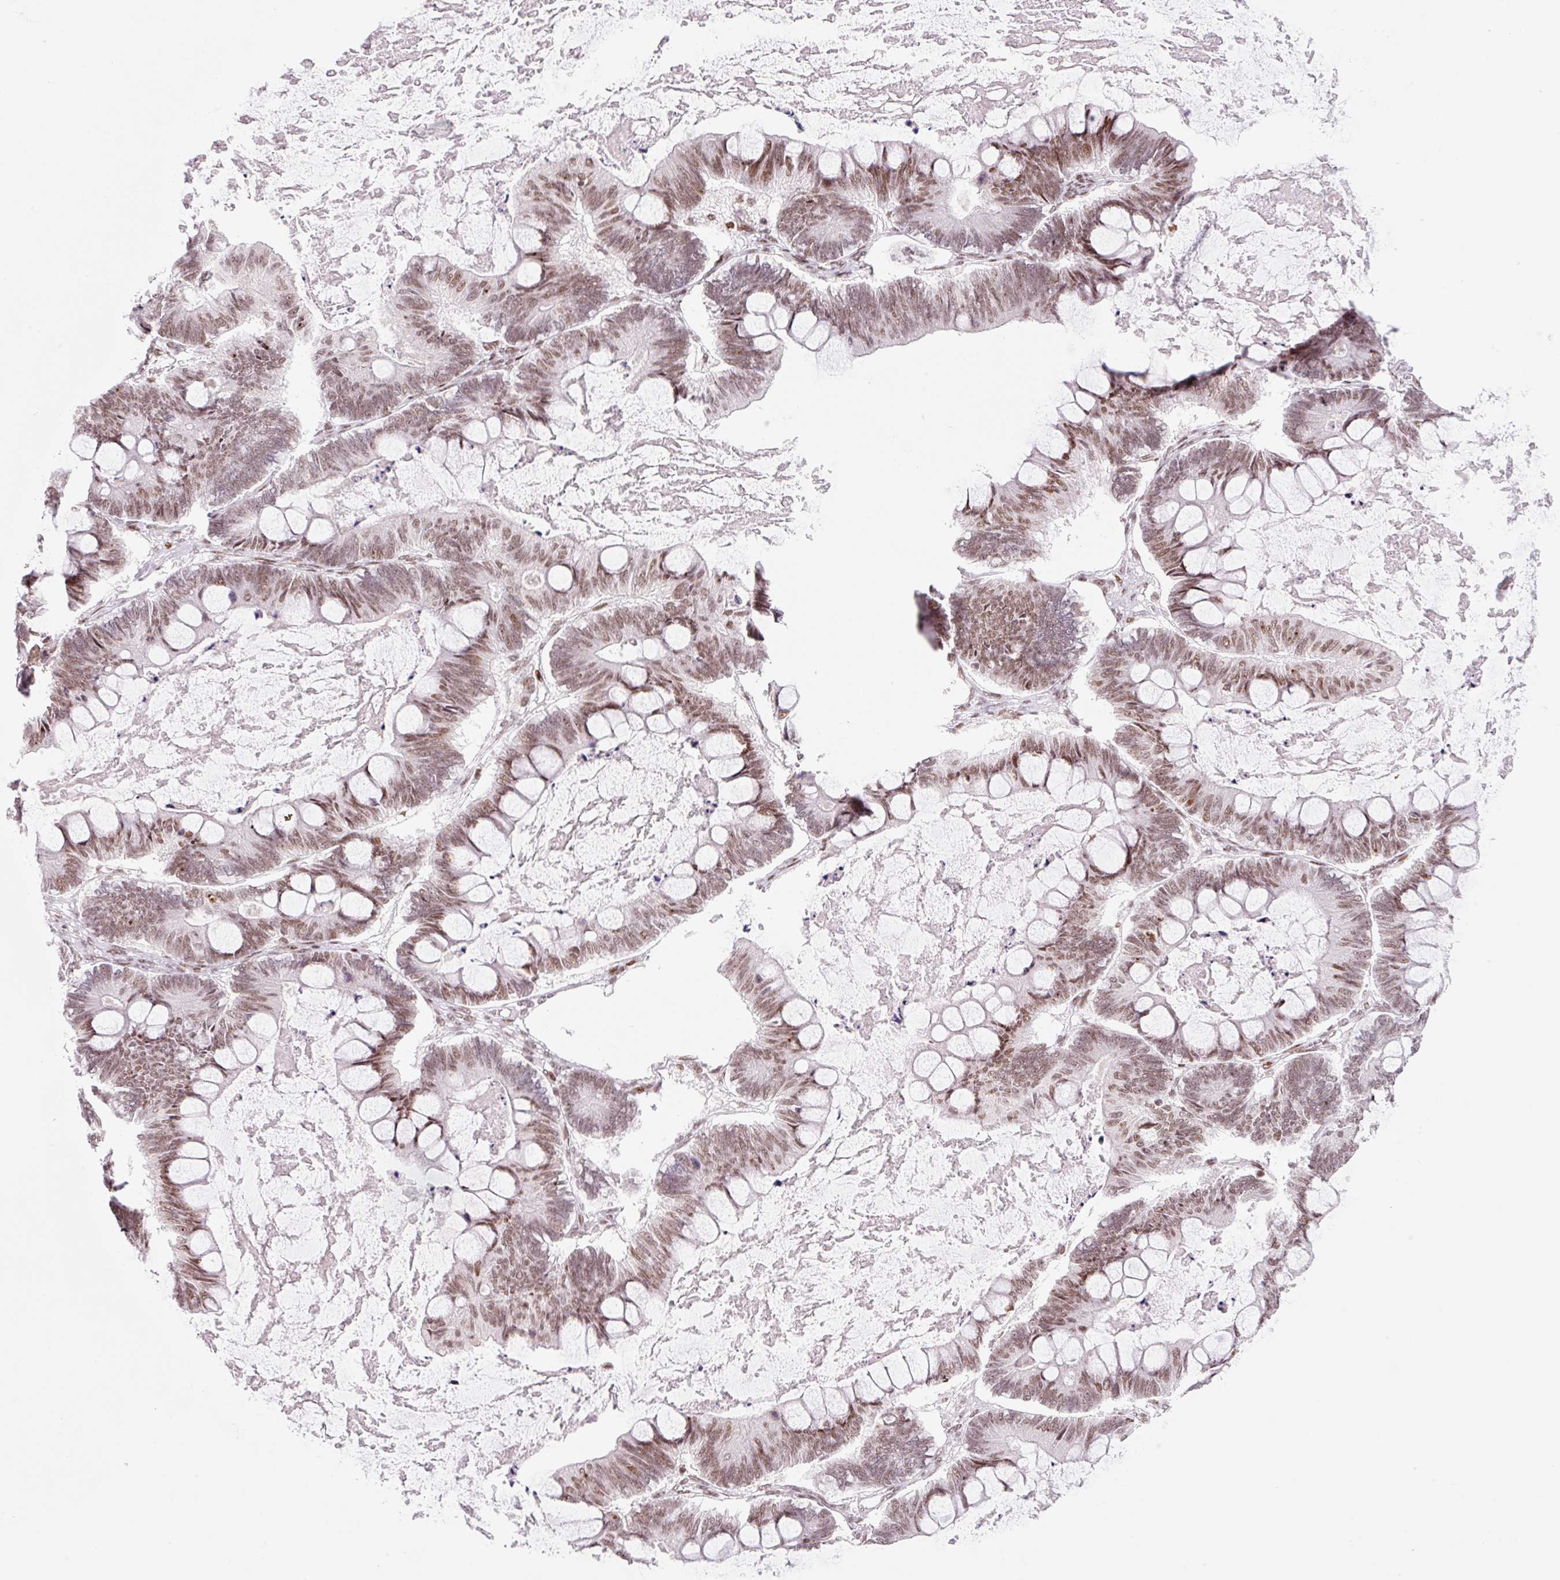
{"staining": {"intensity": "moderate", "quantity": ">75%", "location": "nuclear"}, "tissue": "ovarian cancer", "cell_type": "Tumor cells", "image_type": "cancer", "snomed": [{"axis": "morphology", "description": "Cystadenocarcinoma, mucinous, NOS"}, {"axis": "topography", "description": "Ovary"}], "caption": "This is an image of immunohistochemistry staining of ovarian mucinous cystadenocarcinoma, which shows moderate staining in the nuclear of tumor cells.", "gene": "CCNL2", "patient": {"sex": "female", "age": 61}}